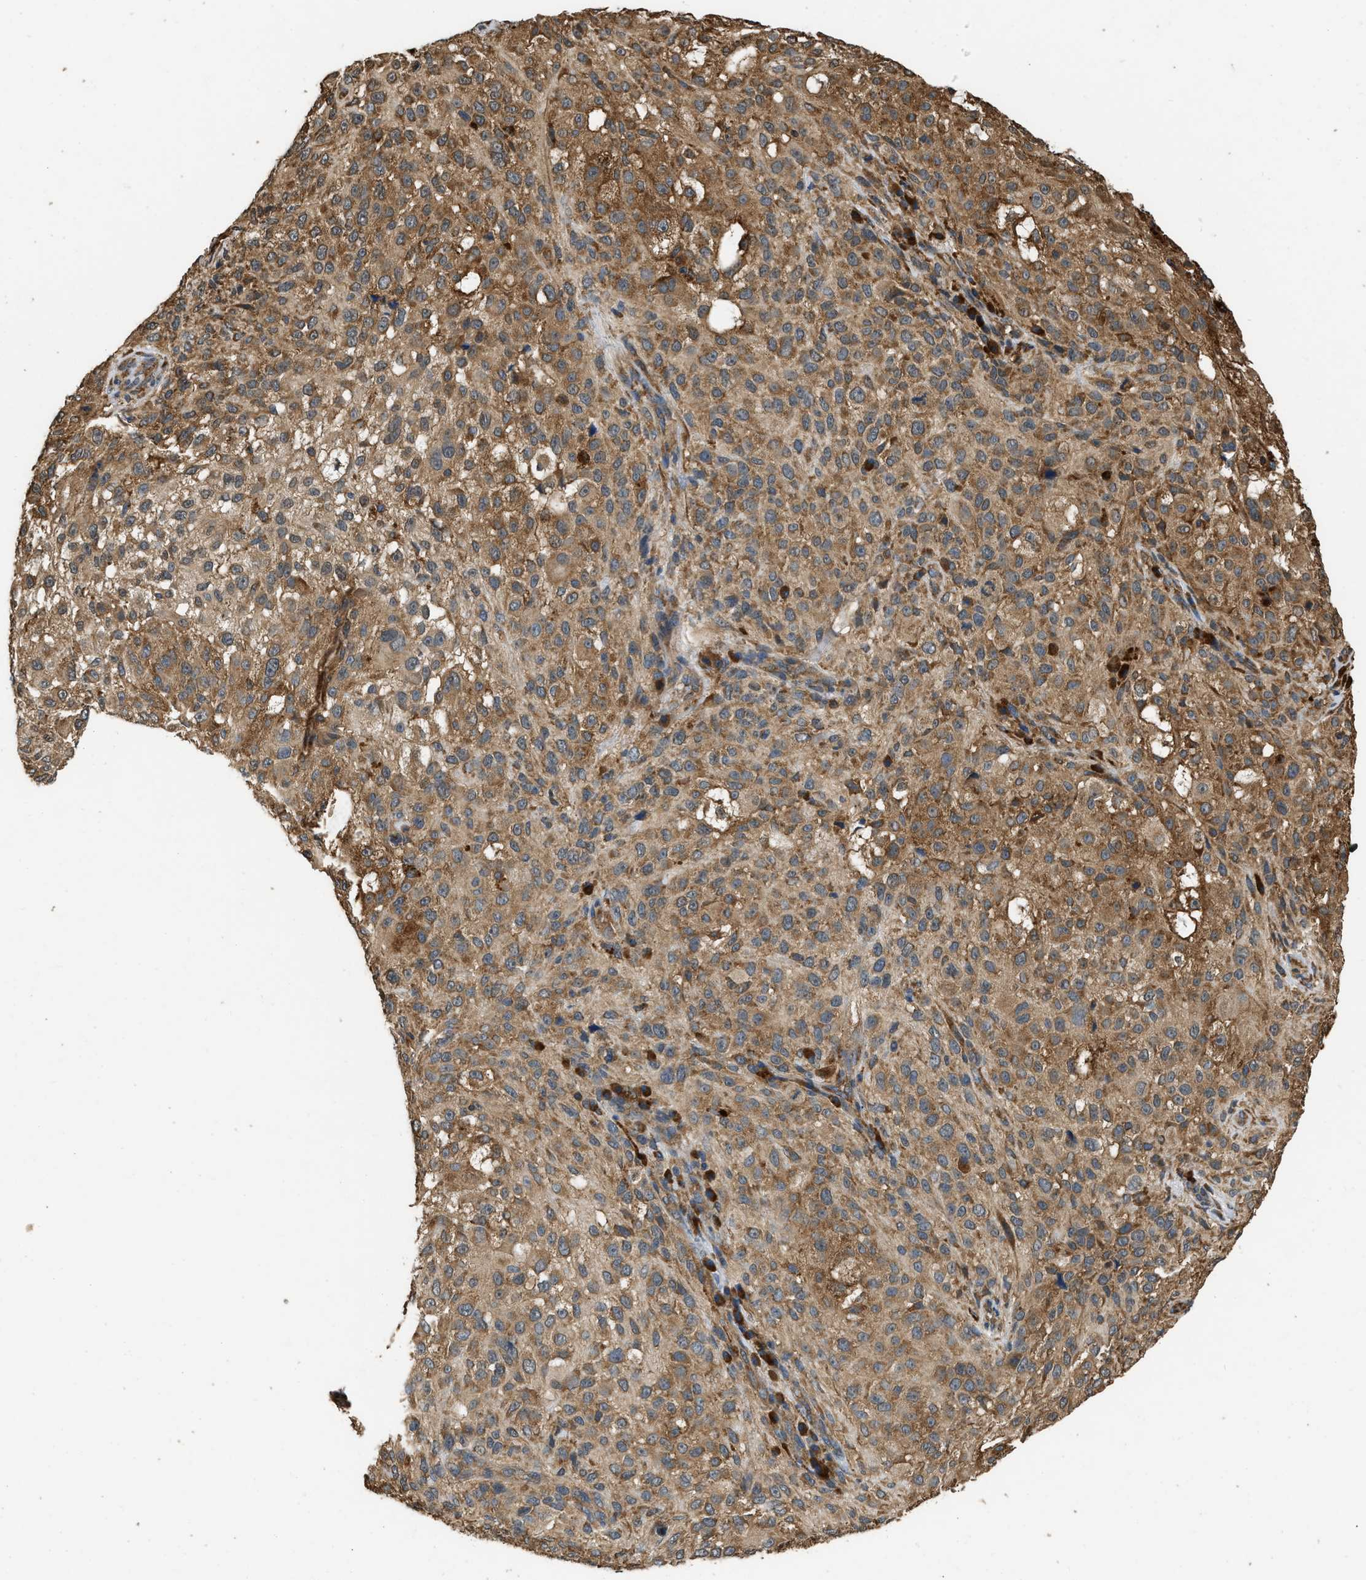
{"staining": {"intensity": "moderate", "quantity": ">75%", "location": "cytoplasmic/membranous"}, "tissue": "melanoma", "cell_type": "Tumor cells", "image_type": "cancer", "snomed": [{"axis": "morphology", "description": "Necrosis, NOS"}, {"axis": "morphology", "description": "Malignant melanoma, NOS"}, {"axis": "topography", "description": "Skin"}], "caption": "High-magnification brightfield microscopy of melanoma stained with DAB (3,3'-diaminobenzidine) (brown) and counterstained with hematoxylin (blue). tumor cells exhibit moderate cytoplasmic/membranous expression is identified in about>75% of cells.", "gene": "SLC36A4", "patient": {"sex": "female", "age": 87}}